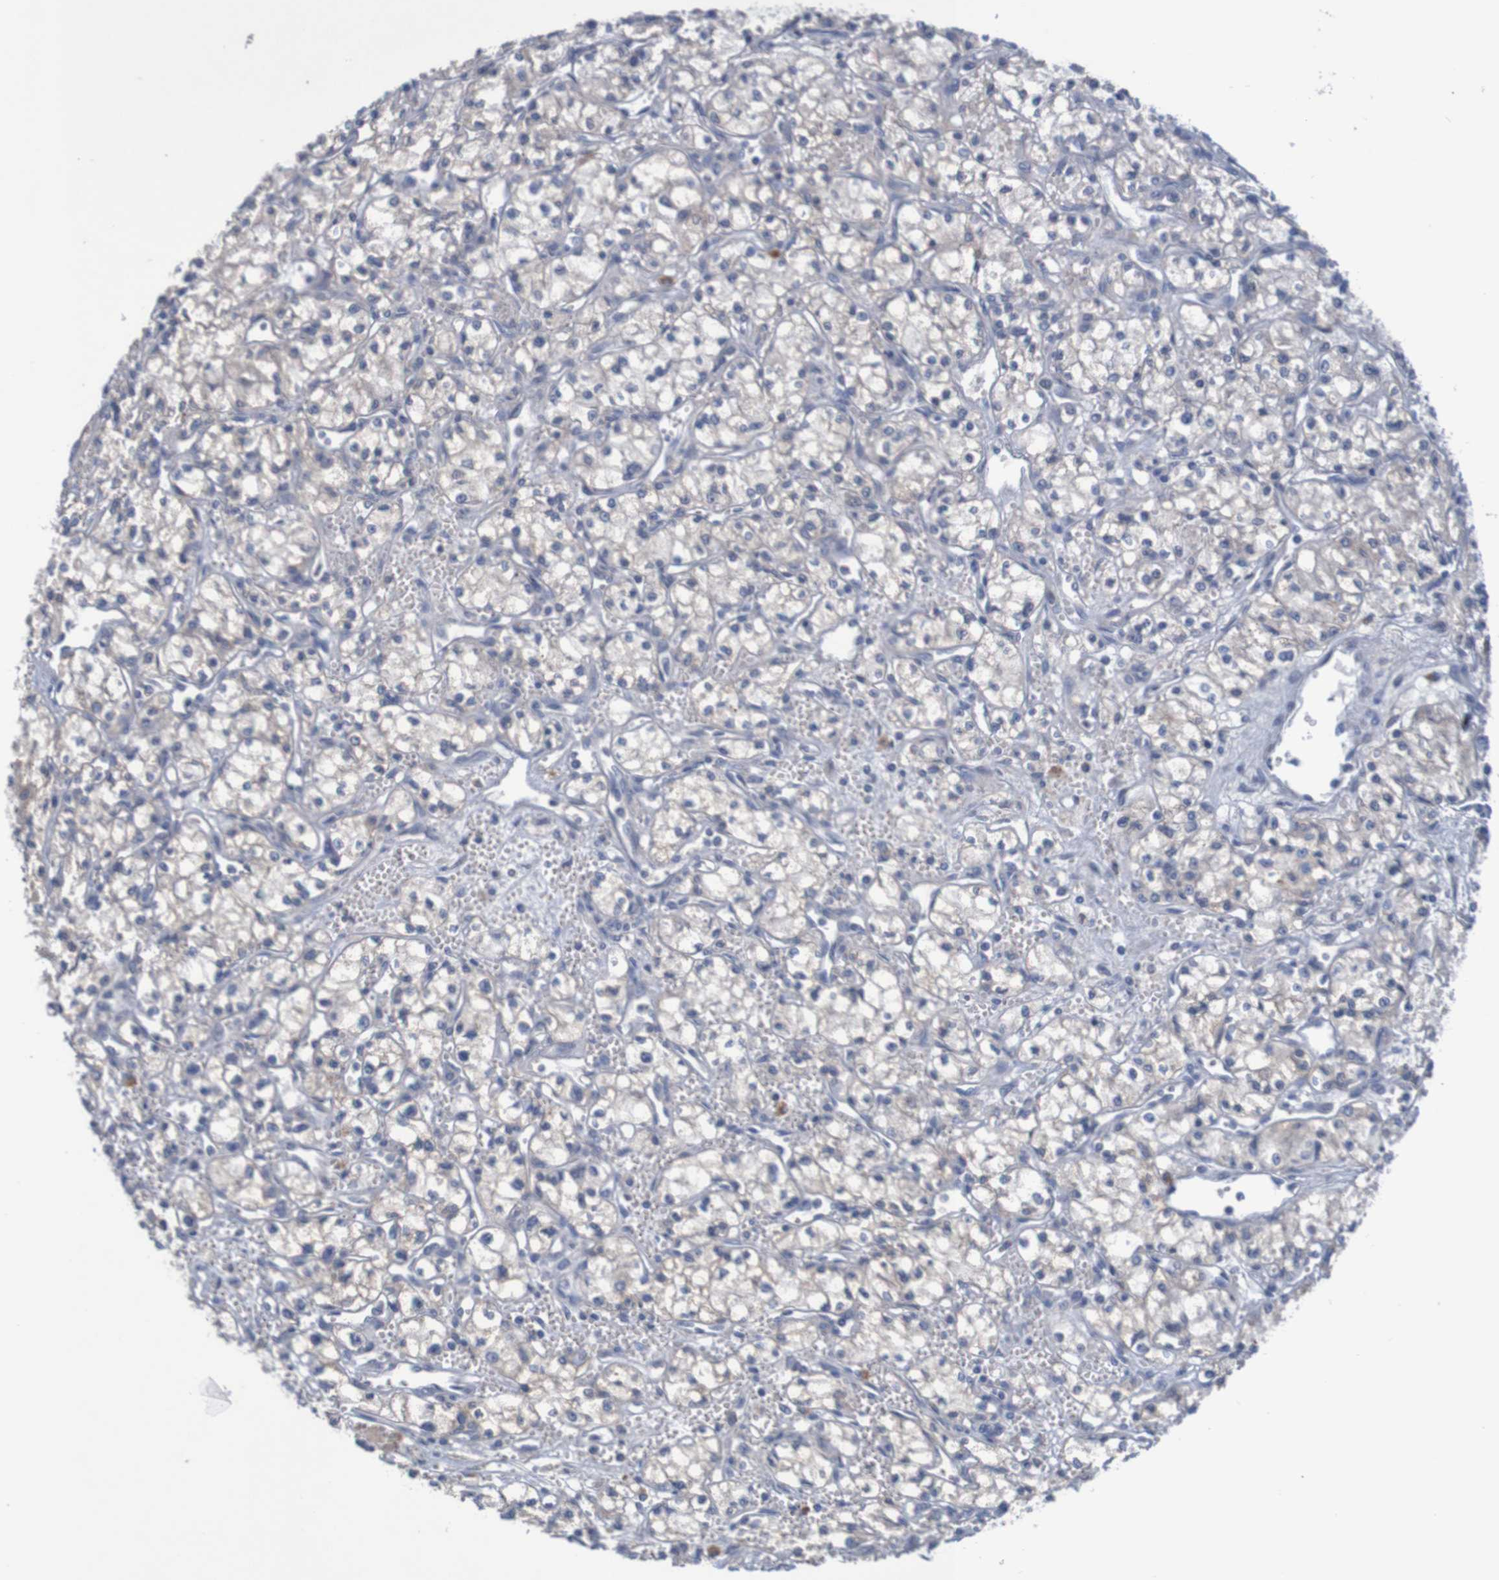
{"staining": {"intensity": "weak", "quantity": "<25%", "location": "cytoplasmic/membranous"}, "tissue": "renal cancer", "cell_type": "Tumor cells", "image_type": "cancer", "snomed": [{"axis": "morphology", "description": "Normal tissue, NOS"}, {"axis": "morphology", "description": "Adenocarcinoma, NOS"}, {"axis": "topography", "description": "Kidney"}], "caption": "DAB (3,3'-diaminobenzidine) immunohistochemical staining of renal cancer (adenocarcinoma) demonstrates no significant expression in tumor cells. Brightfield microscopy of immunohistochemistry (IHC) stained with DAB (brown) and hematoxylin (blue), captured at high magnification.", "gene": "LTA", "patient": {"sex": "male", "age": 59}}